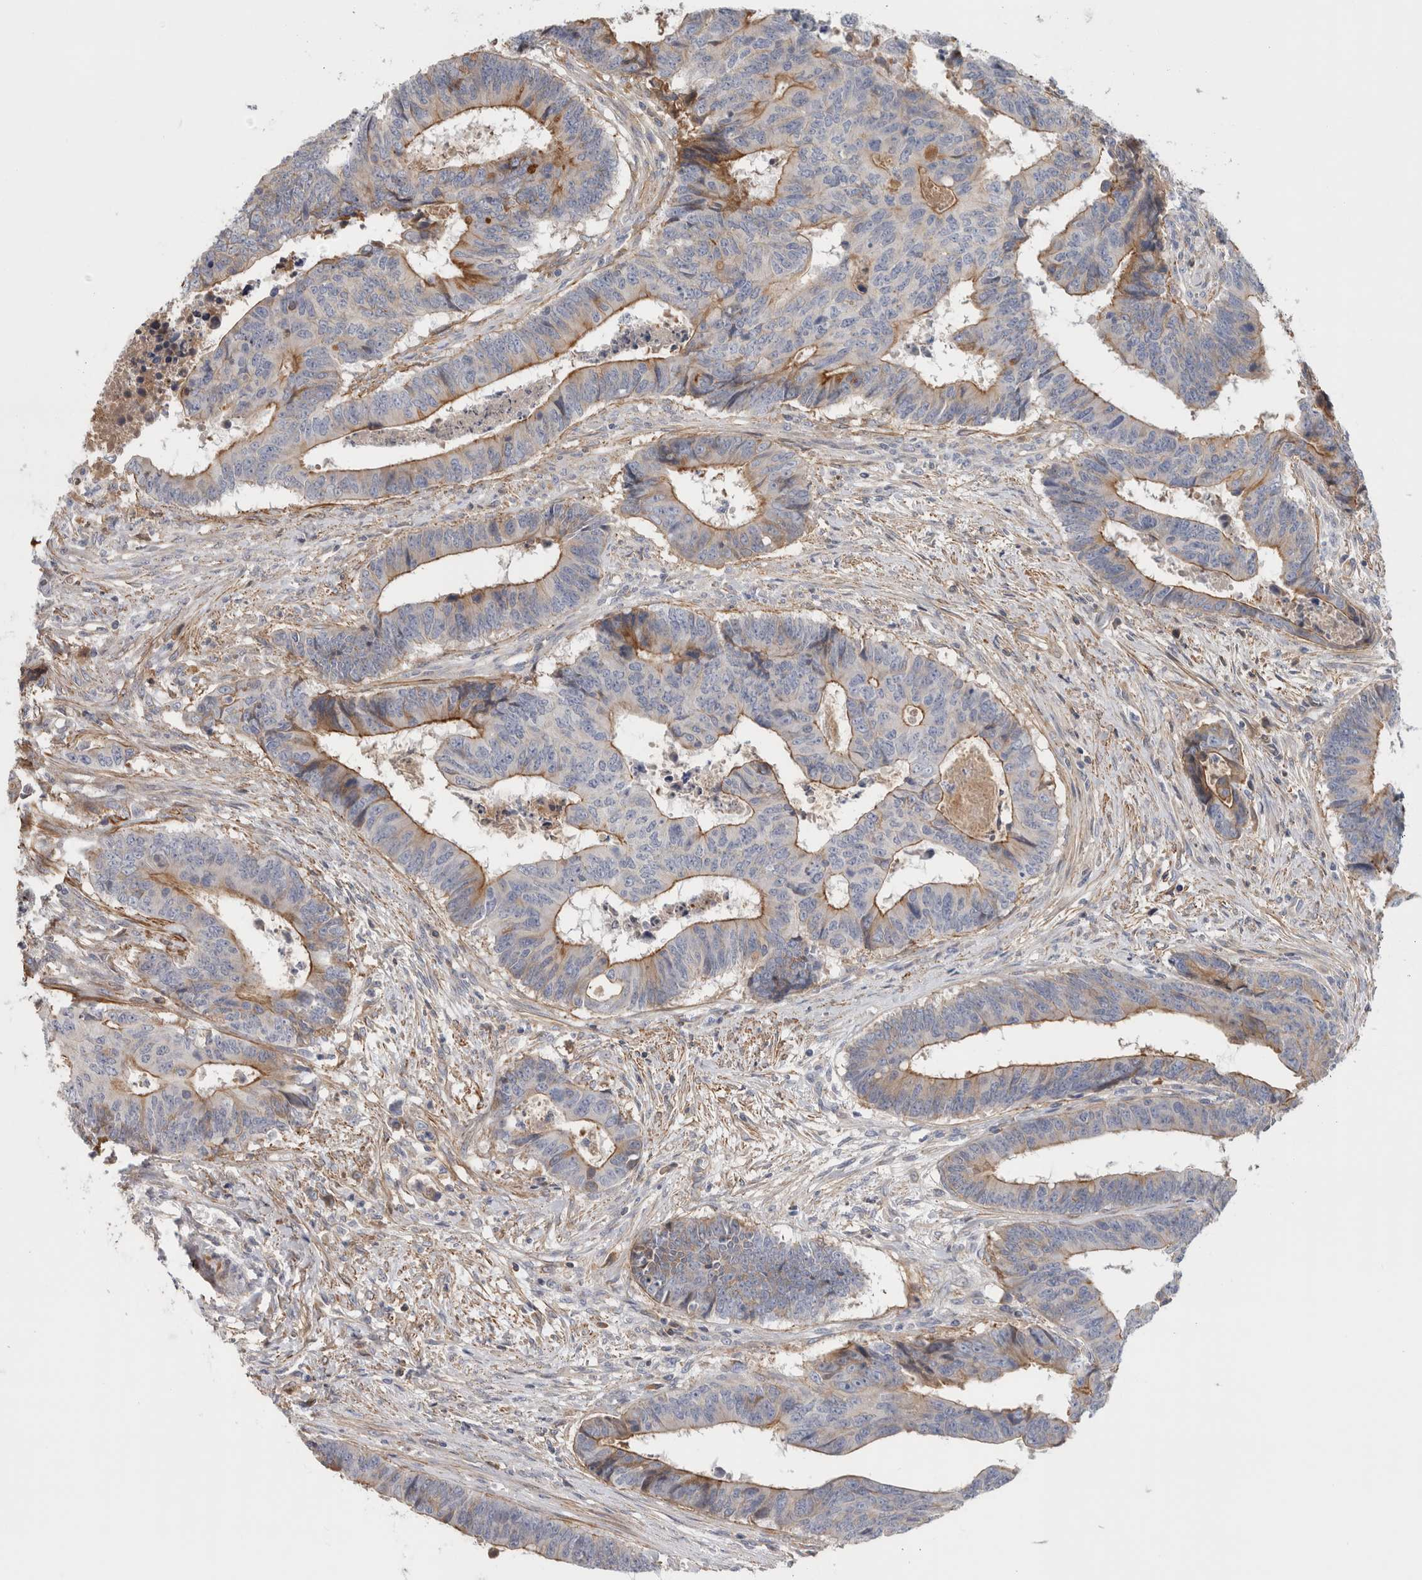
{"staining": {"intensity": "moderate", "quantity": "<25%", "location": "cytoplasmic/membranous"}, "tissue": "colorectal cancer", "cell_type": "Tumor cells", "image_type": "cancer", "snomed": [{"axis": "morphology", "description": "Adenocarcinoma, NOS"}, {"axis": "topography", "description": "Rectum"}], "caption": "Approximately <25% of tumor cells in colorectal cancer reveal moderate cytoplasmic/membranous protein staining as visualized by brown immunohistochemical staining.", "gene": "CFI", "patient": {"sex": "male", "age": 84}}